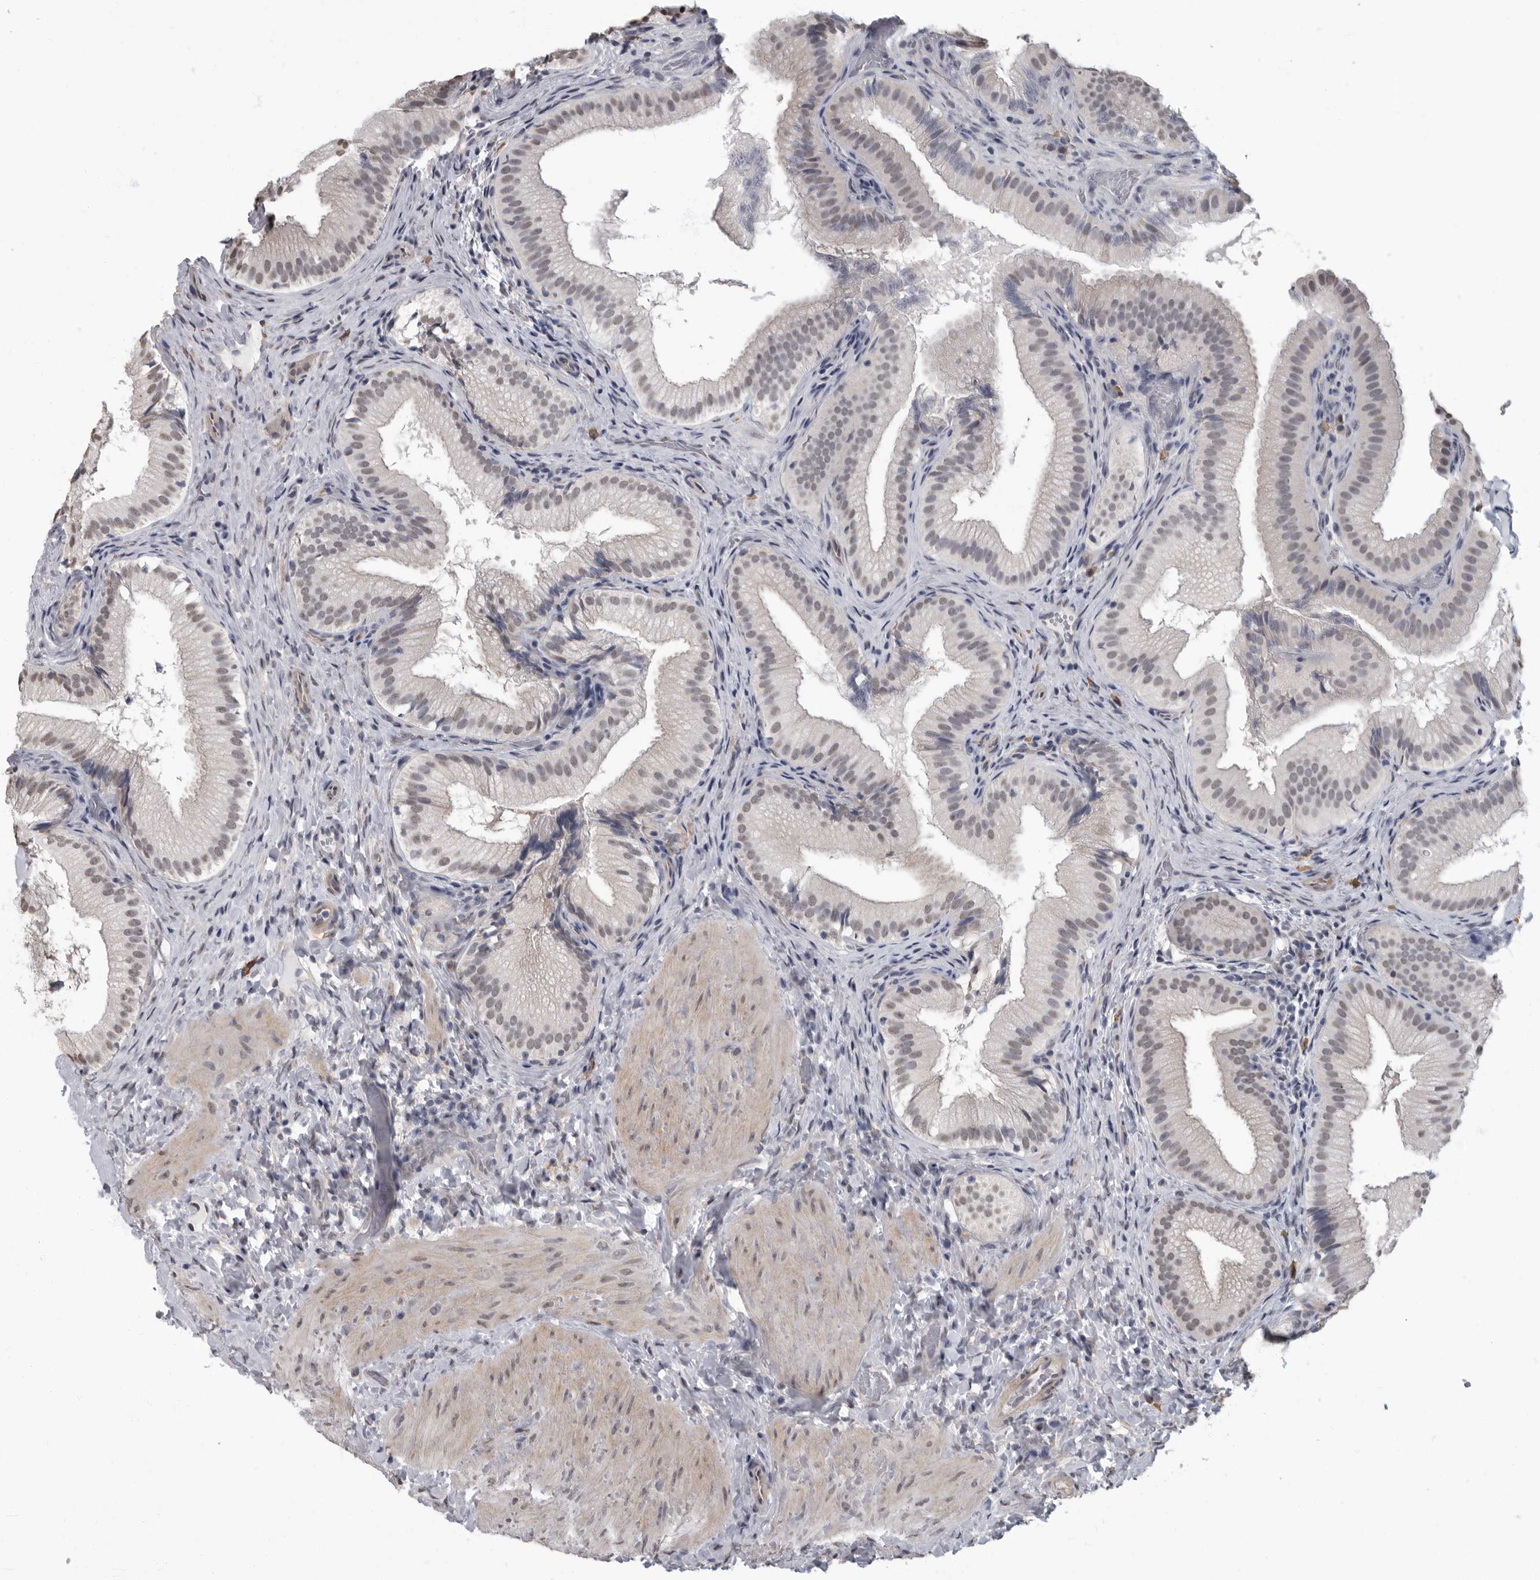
{"staining": {"intensity": "moderate", "quantity": "25%-75%", "location": "nuclear"}, "tissue": "gallbladder", "cell_type": "Glandular cells", "image_type": "normal", "snomed": [{"axis": "morphology", "description": "Normal tissue, NOS"}, {"axis": "topography", "description": "Gallbladder"}], "caption": "Immunohistochemistry (IHC) (DAB (3,3'-diaminobenzidine)) staining of benign gallbladder shows moderate nuclear protein staining in about 25%-75% of glandular cells.", "gene": "ARHGEF10", "patient": {"sex": "female", "age": 30}}